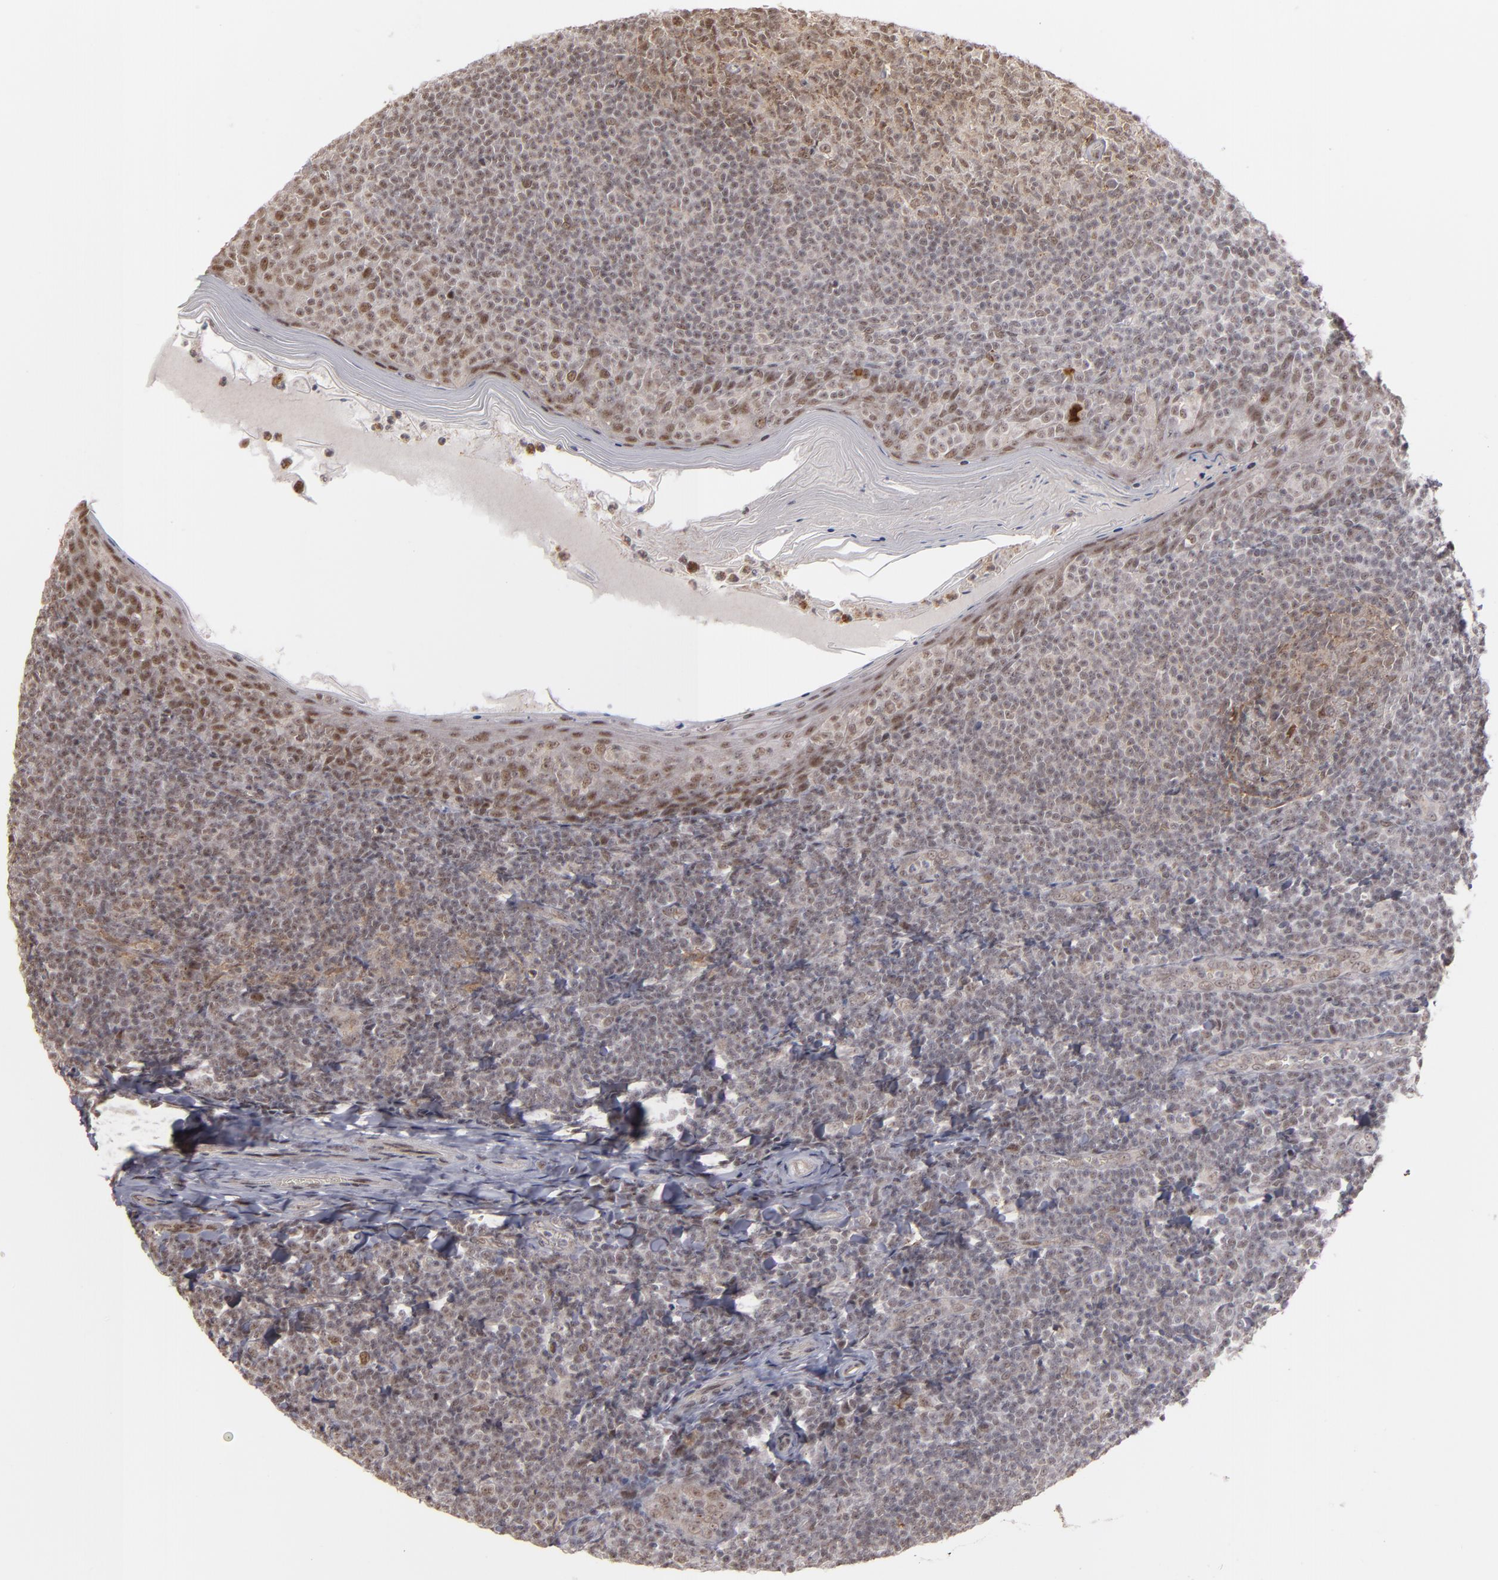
{"staining": {"intensity": "moderate", "quantity": ">75%", "location": "nuclear"}, "tissue": "tonsil", "cell_type": "Germinal center cells", "image_type": "normal", "snomed": [{"axis": "morphology", "description": "Normal tissue, NOS"}, {"axis": "topography", "description": "Tonsil"}], "caption": "Immunohistochemistry (IHC) of benign tonsil reveals medium levels of moderate nuclear expression in about >75% of germinal center cells. The protein of interest is stained brown, and the nuclei are stained in blue (DAB IHC with brightfield microscopy, high magnification).", "gene": "ZNF75A", "patient": {"sex": "male", "age": 31}}